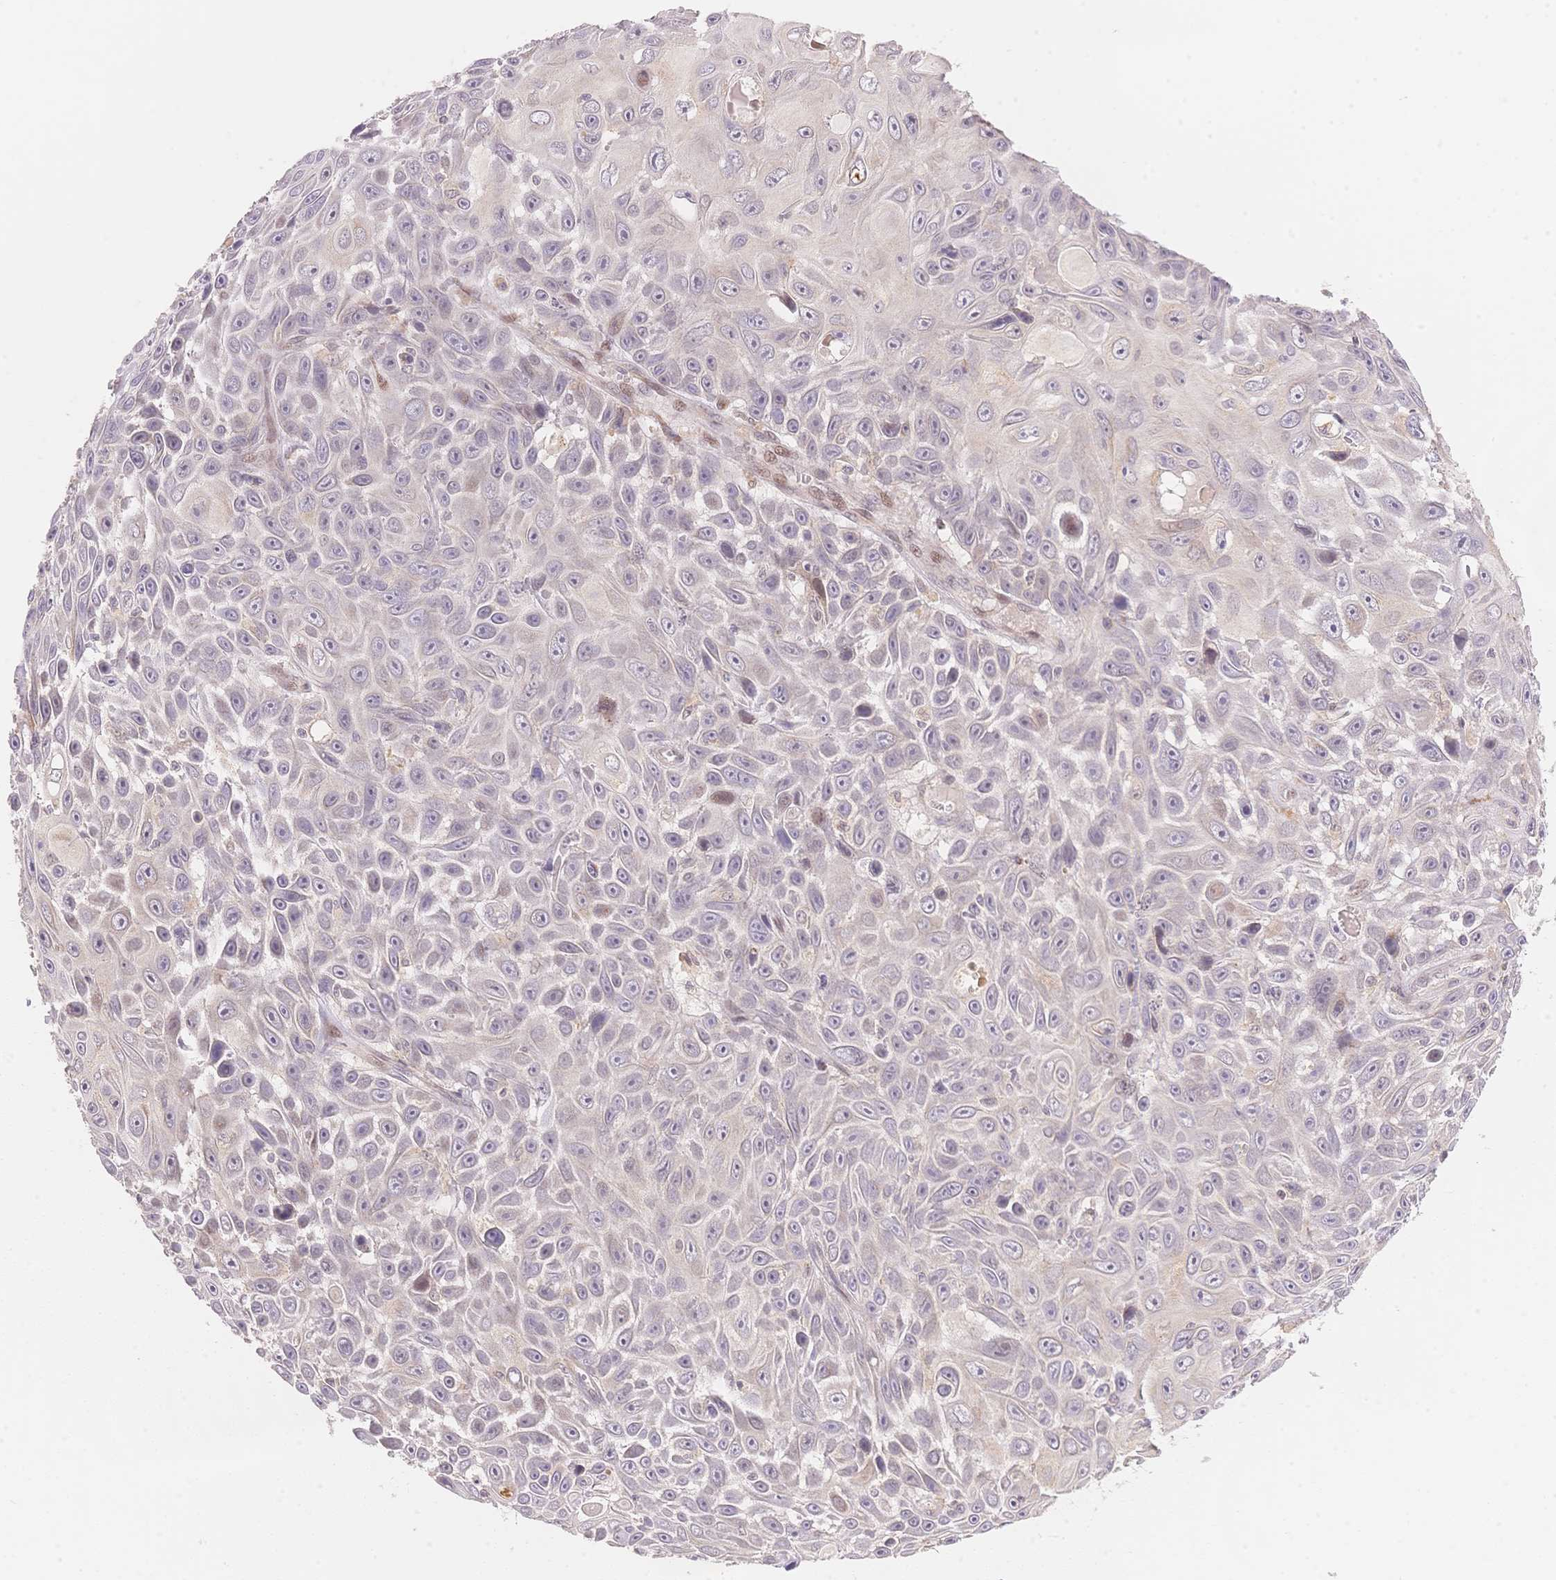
{"staining": {"intensity": "negative", "quantity": "none", "location": "none"}, "tissue": "skin cancer", "cell_type": "Tumor cells", "image_type": "cancer", "snomed": [{"axis": "morphology", "description": "Squamous cell carcinoma, NOS"}, {"axis": "topography", "description": "Skin"}], "caption": "Immunohistochemical staining of human skin cancer (squamous cell carcinoma) exhibits no significant positivity in tumor cells.", "gene": "STK39", "patient": {"sex": "male", "age": 82}}